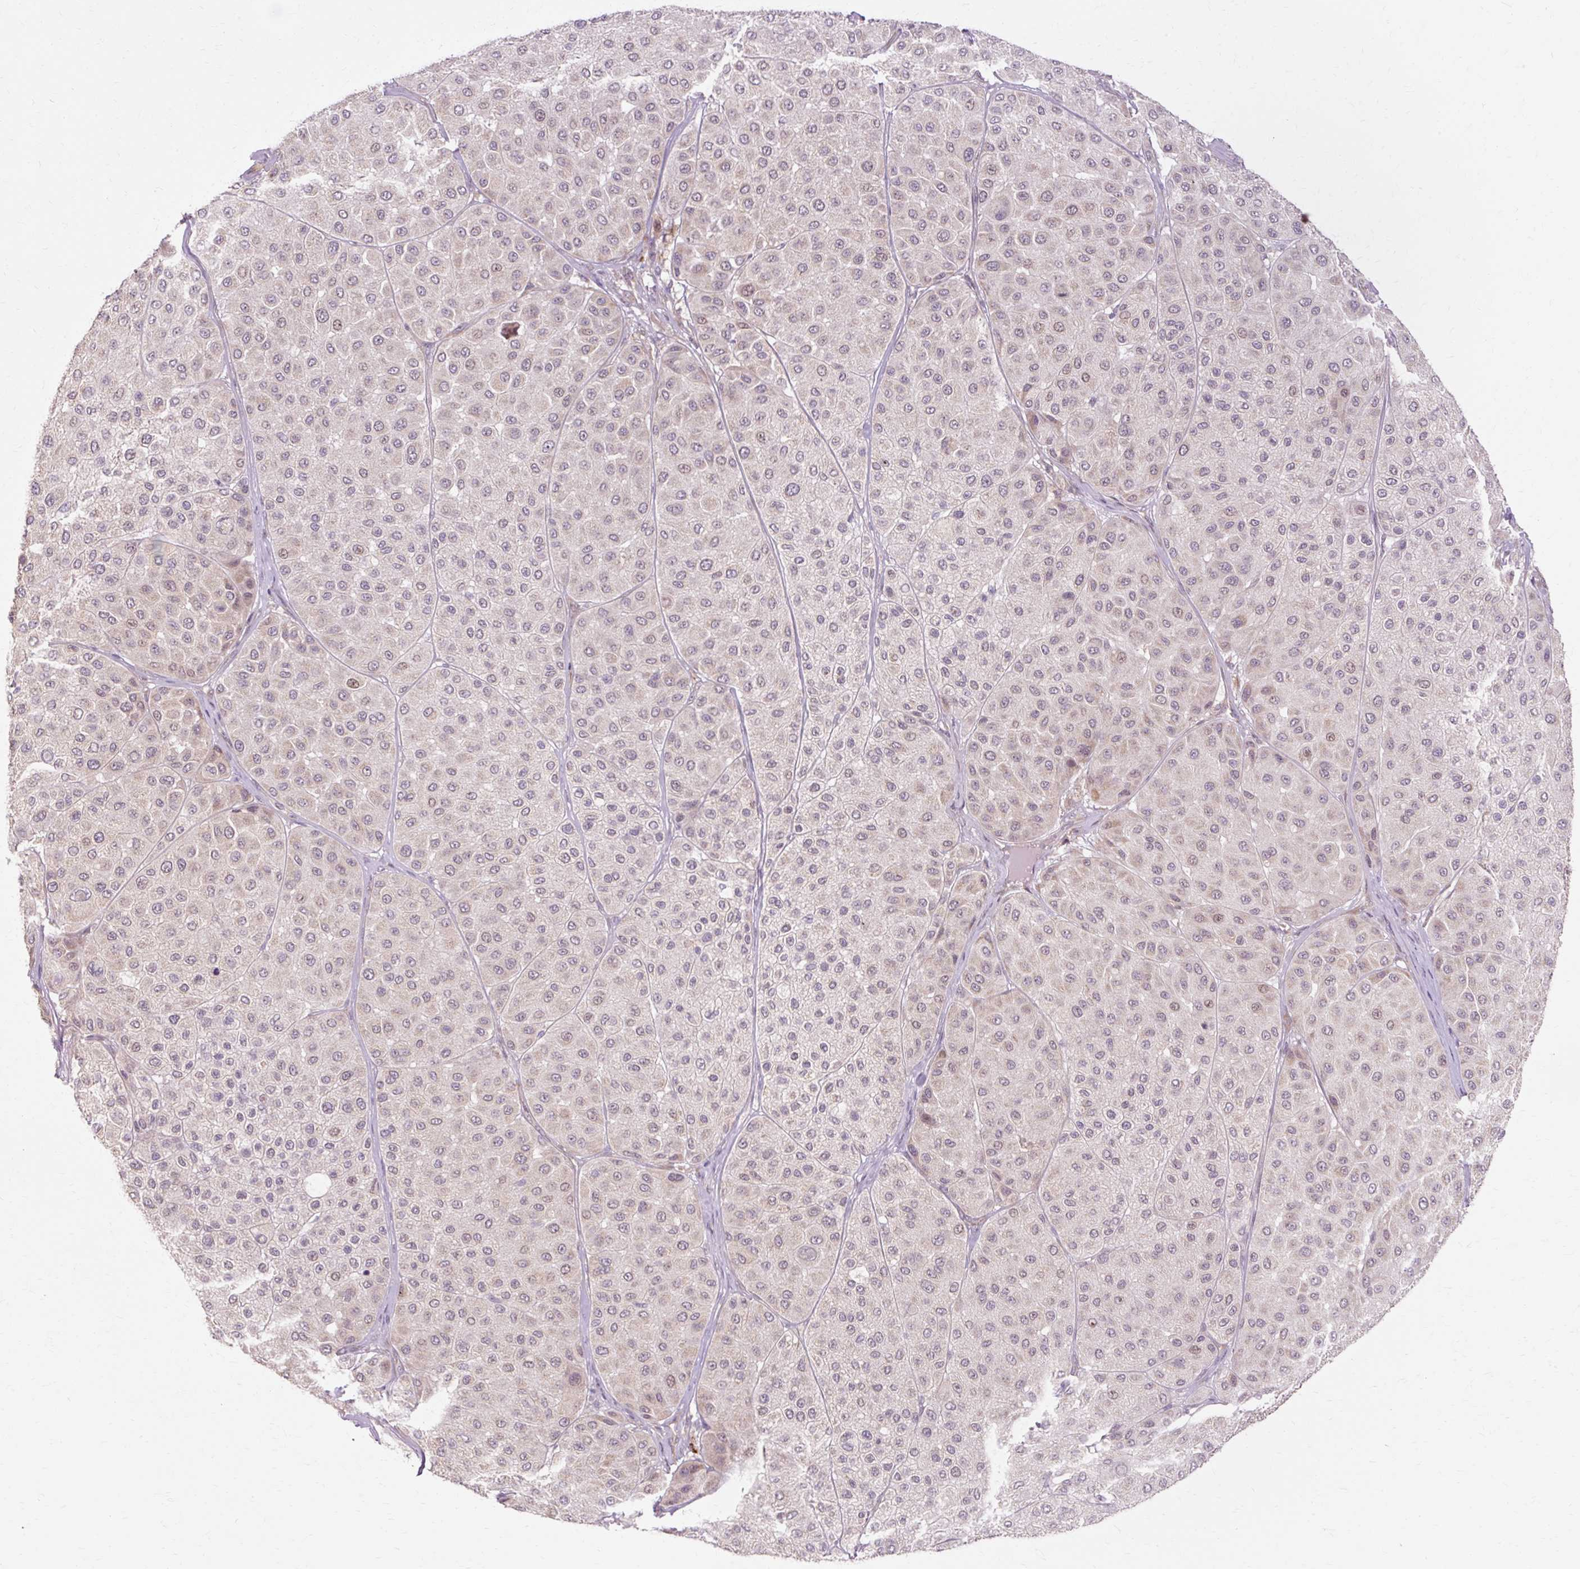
{"staining": {"intensity": "weak", "quantity": "<25%", "location": "cytoplasmic/membranous"}, "tissue": "melanoma", "cell_type": "Tumor cells", "image_type": "cancer", "snomed": [{"axis": "morphology", "description": "Malignant melanoma, Metastatic site"}, {"axis": "topography", "description": "Smooth muscle"}], "caption": "Tumor cells show no significant staining in malignant melanoma (metastatic site).", "gene": "GEMIN2", "patient": {"sex": "male", "age": 41}}